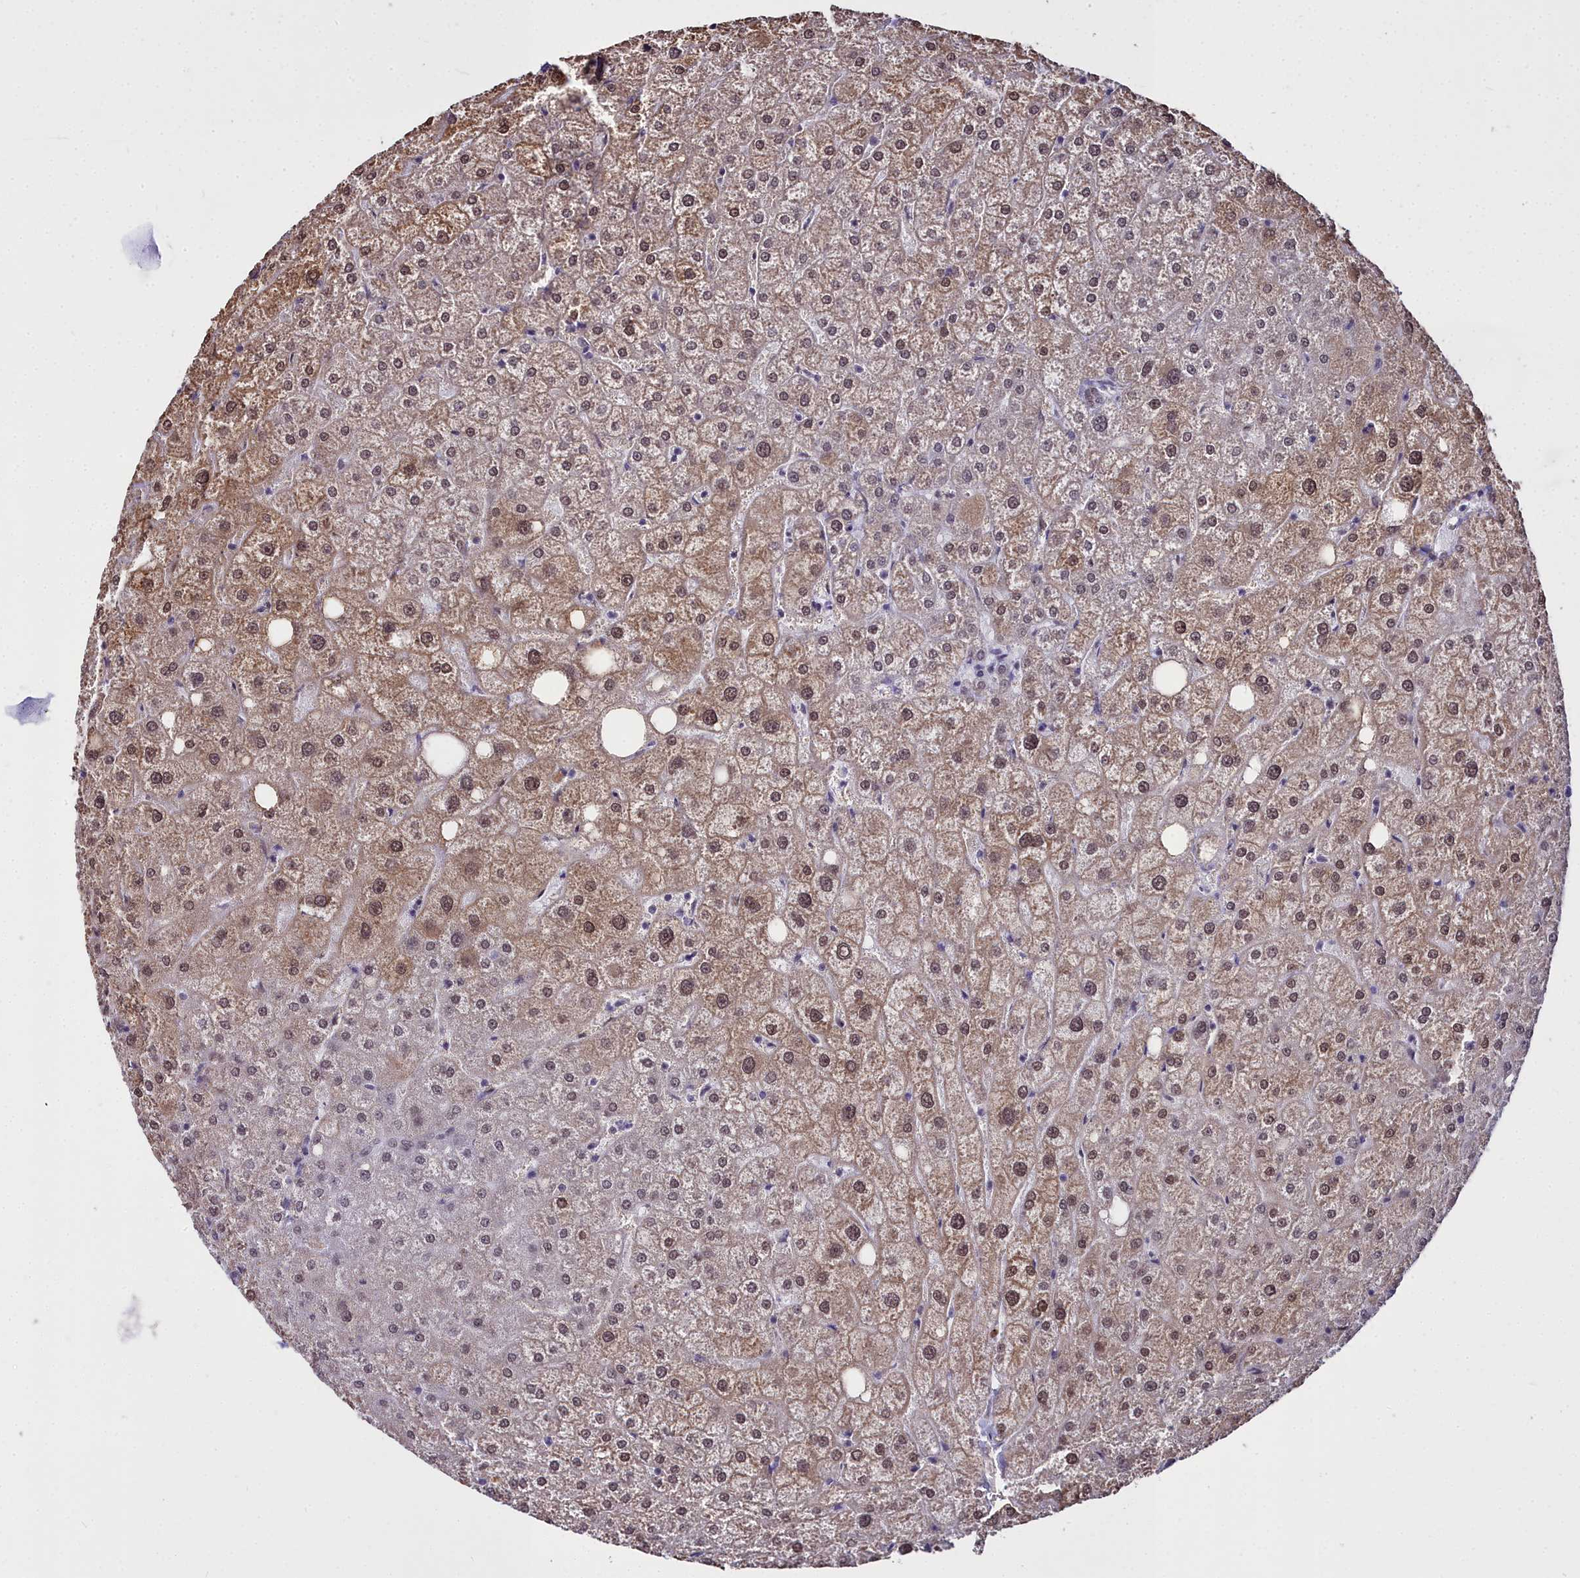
{"staining": {"intensity": "weak", "quantity": "<25%", "location": "nuclear"}, "tissue": "liver", "cell_type": "Cholangiocytes", "image_type": "normal", "snomed": [{"axis": "morphology", "description": "Normal tissue, NOS"}, {"axis": "topography", "description": "Liver"}], "caption": "This histopathology image is of normal liver stained with immunohistochemistry to label a protein in brown with the nuclei are counter-stained blue. There is no staining in cholangiocytes. (DAB (3,3'-diaminobenzidine) IHC, high magnification).", "gene": "RBM12", "patient": {"sex": "male", "age": 73}}